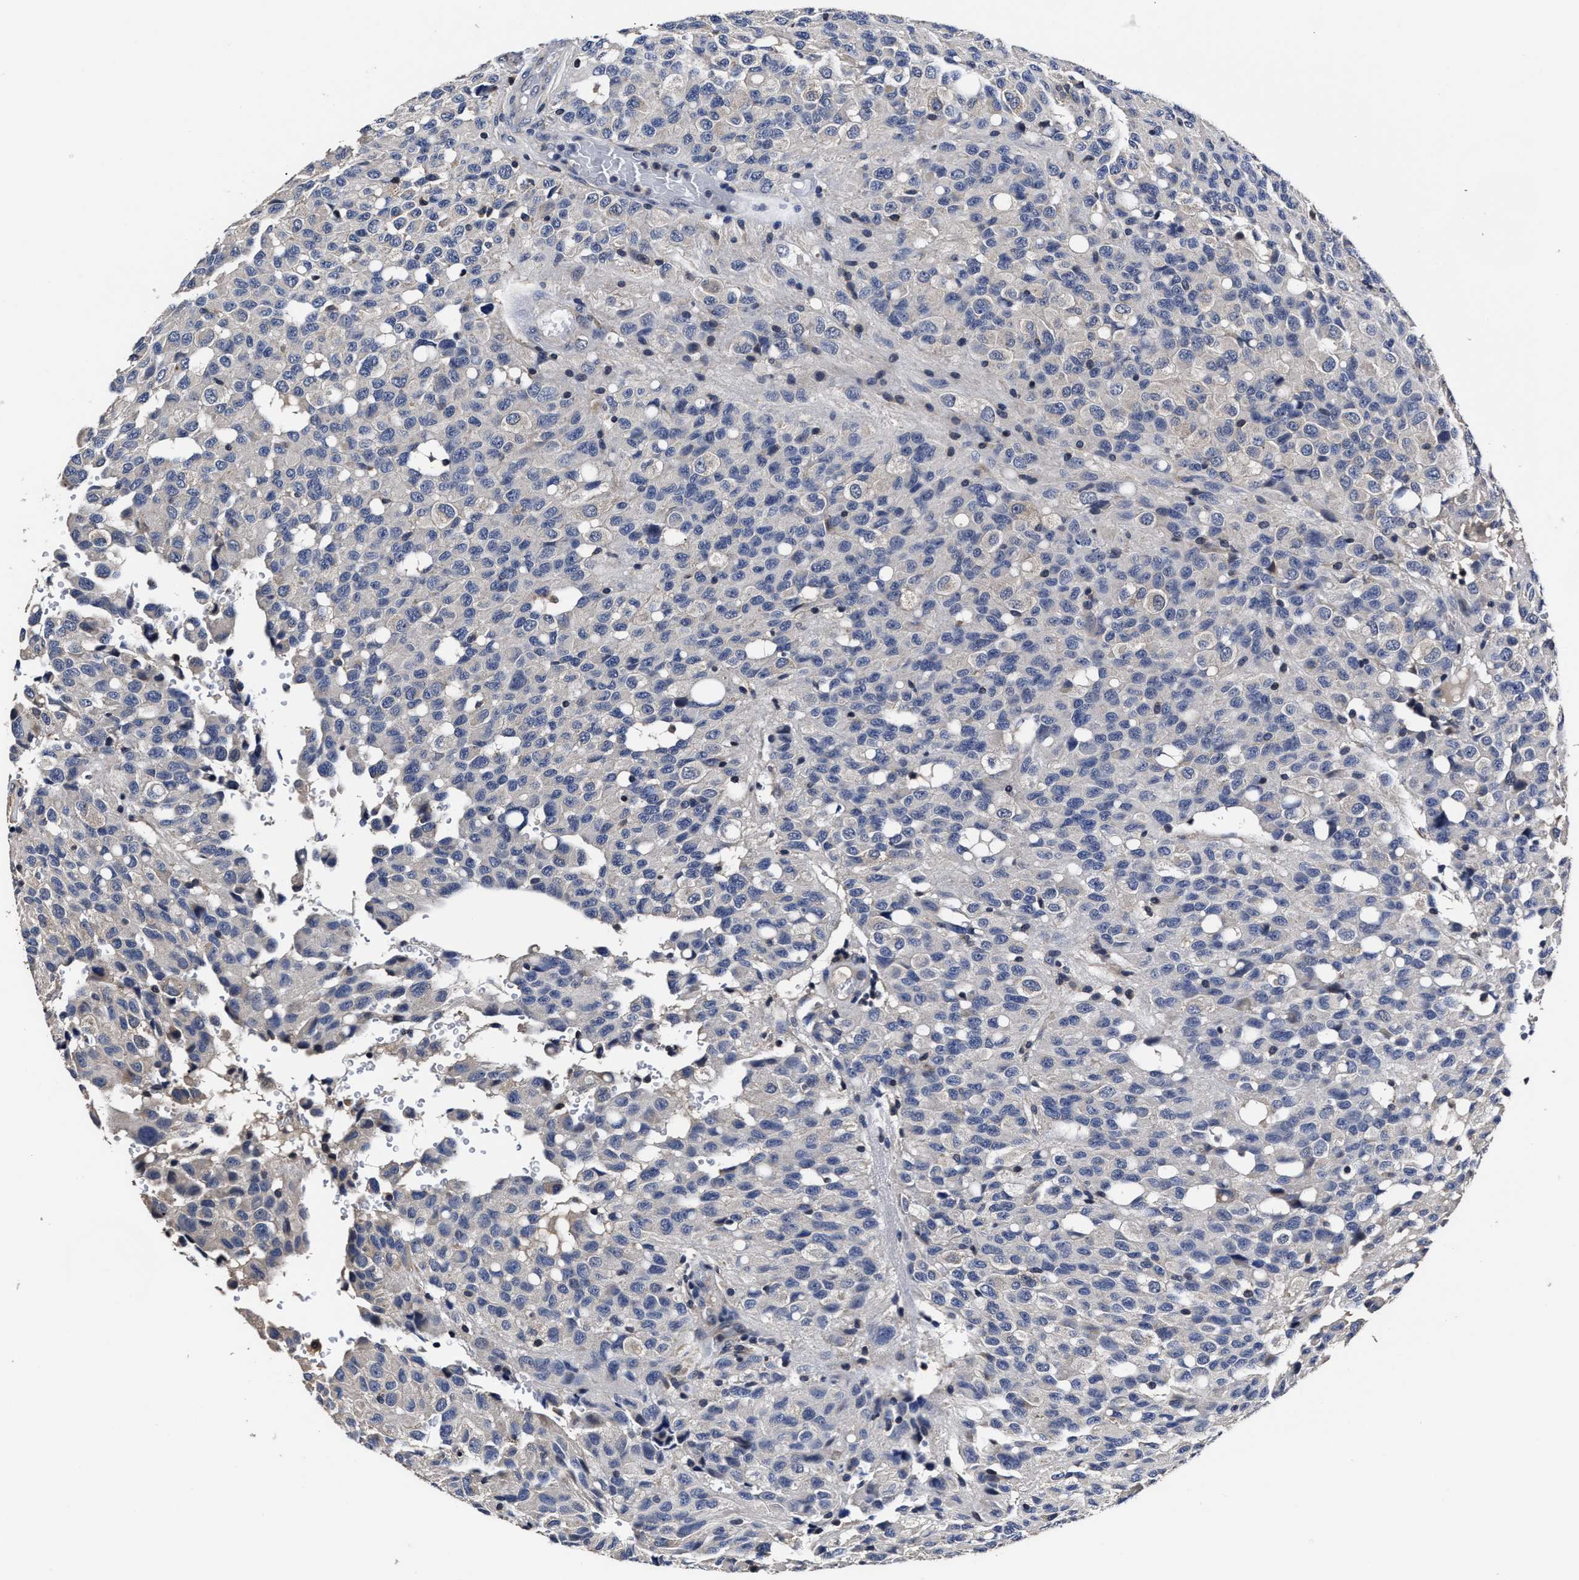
{"staining": {"intensity": "negative", "quantity": "none", "location": "none"}, "tissue": "glioma", "cell_type": "Tumor cells", "image_type": "cancer", "snomed": [{"axis": "morphology", "description": "Glioma, malignant, High grade"}, {"axis": "topography", "description": "Brain"}], "caption": "Tumor cells show no significant expression in glioma.", "gene": "SOCS5", "patient": {"sex": "male", "age": 32}}